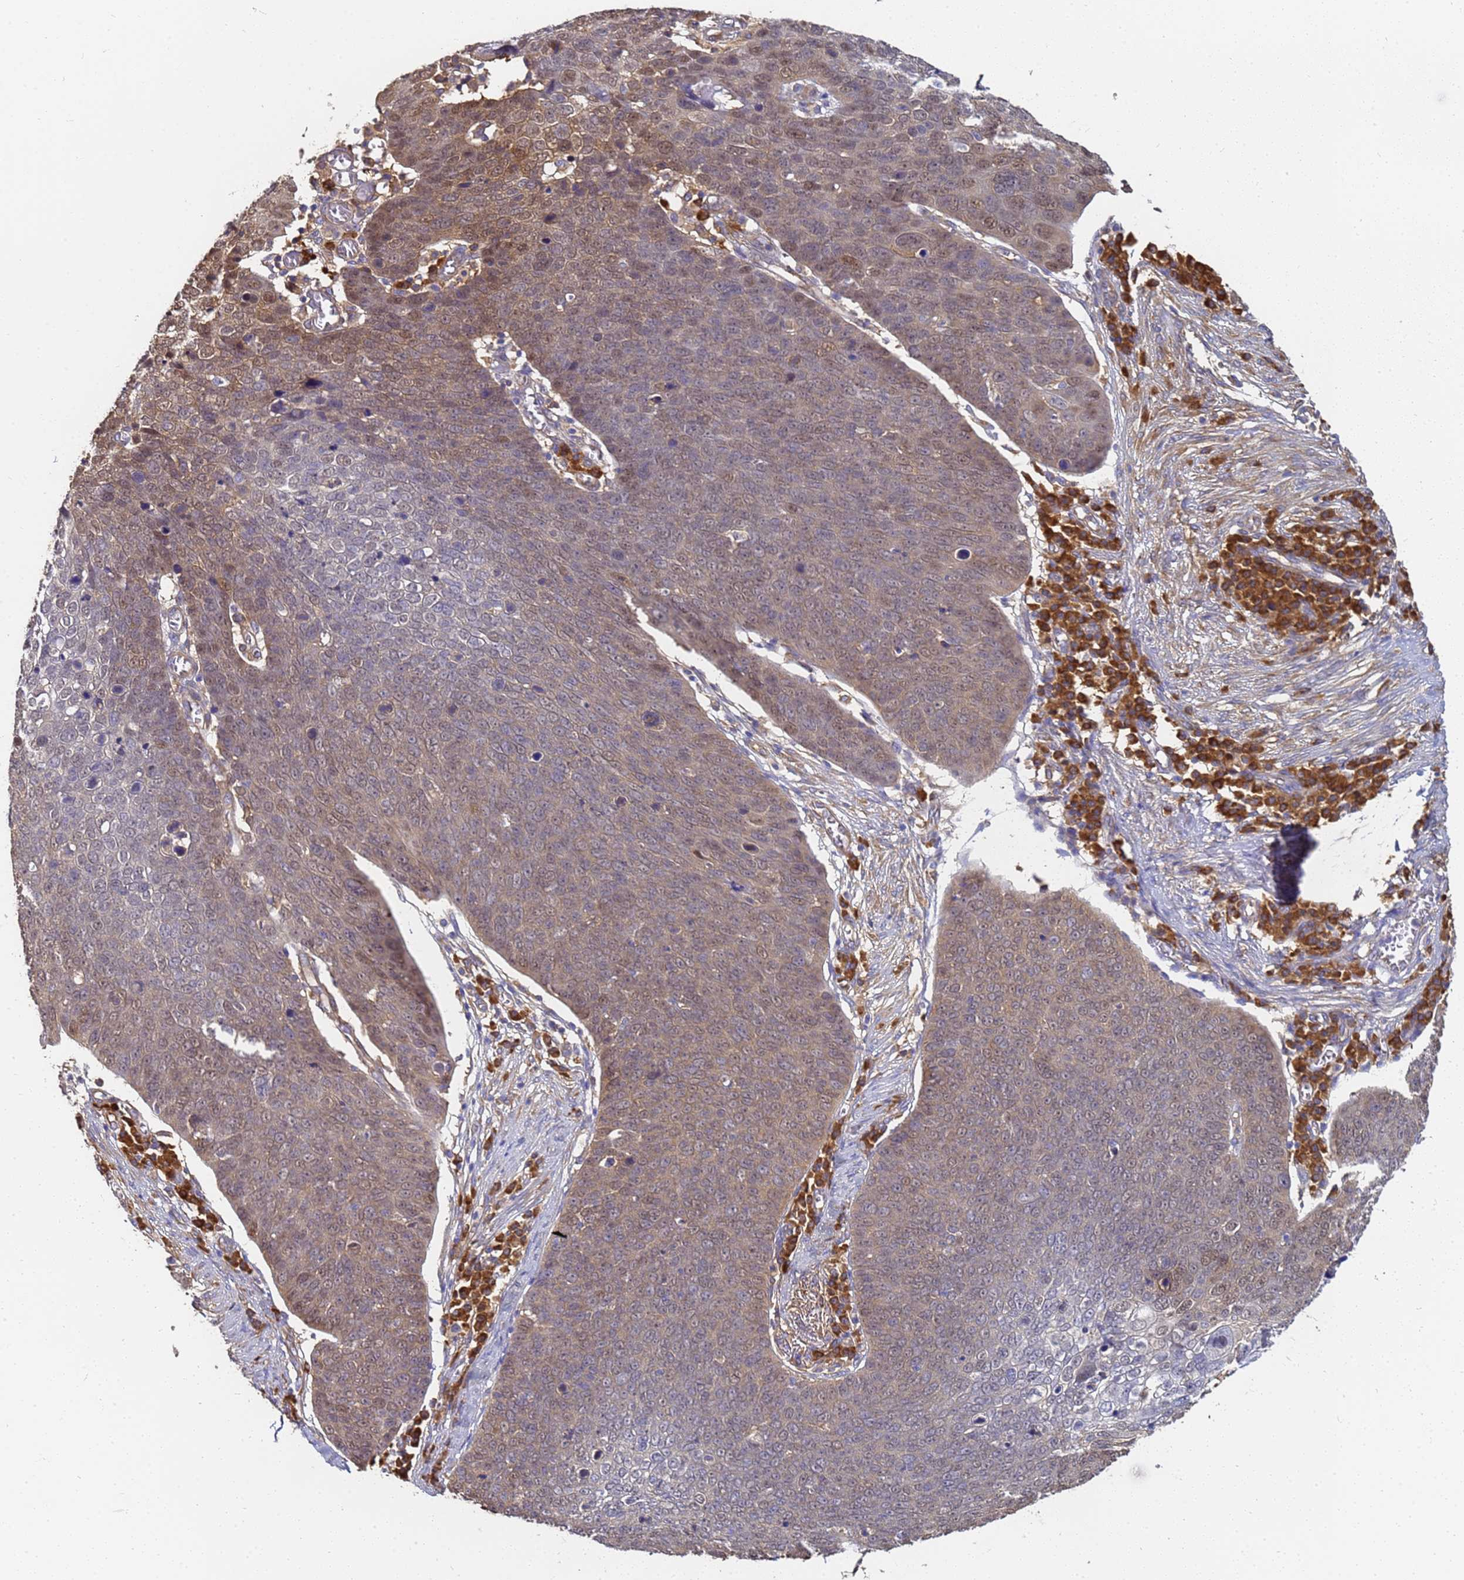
{"staining": {"intensity": "moderate", "quantity": "<25%", "location": "cytoplasmic/membranous,nuclear"}, "tissue": "skin cancer", "cell_type": "Tumor cells", "image_type": "cancer", "snomed": [{"axis": "morphology", "description": "Squamous cell carcinoma, NOS"}, {"axis": "topography", "description": "Skin"}], "caption": "Skin squamous cell carcinoma stained with a brown dye shows moderate cytoplasmic/membranous and nuclear positive staining in about <25% of tumor cells.", "gene": "NME1-NME2", "patient": {"sex": "male", "age": 71}}